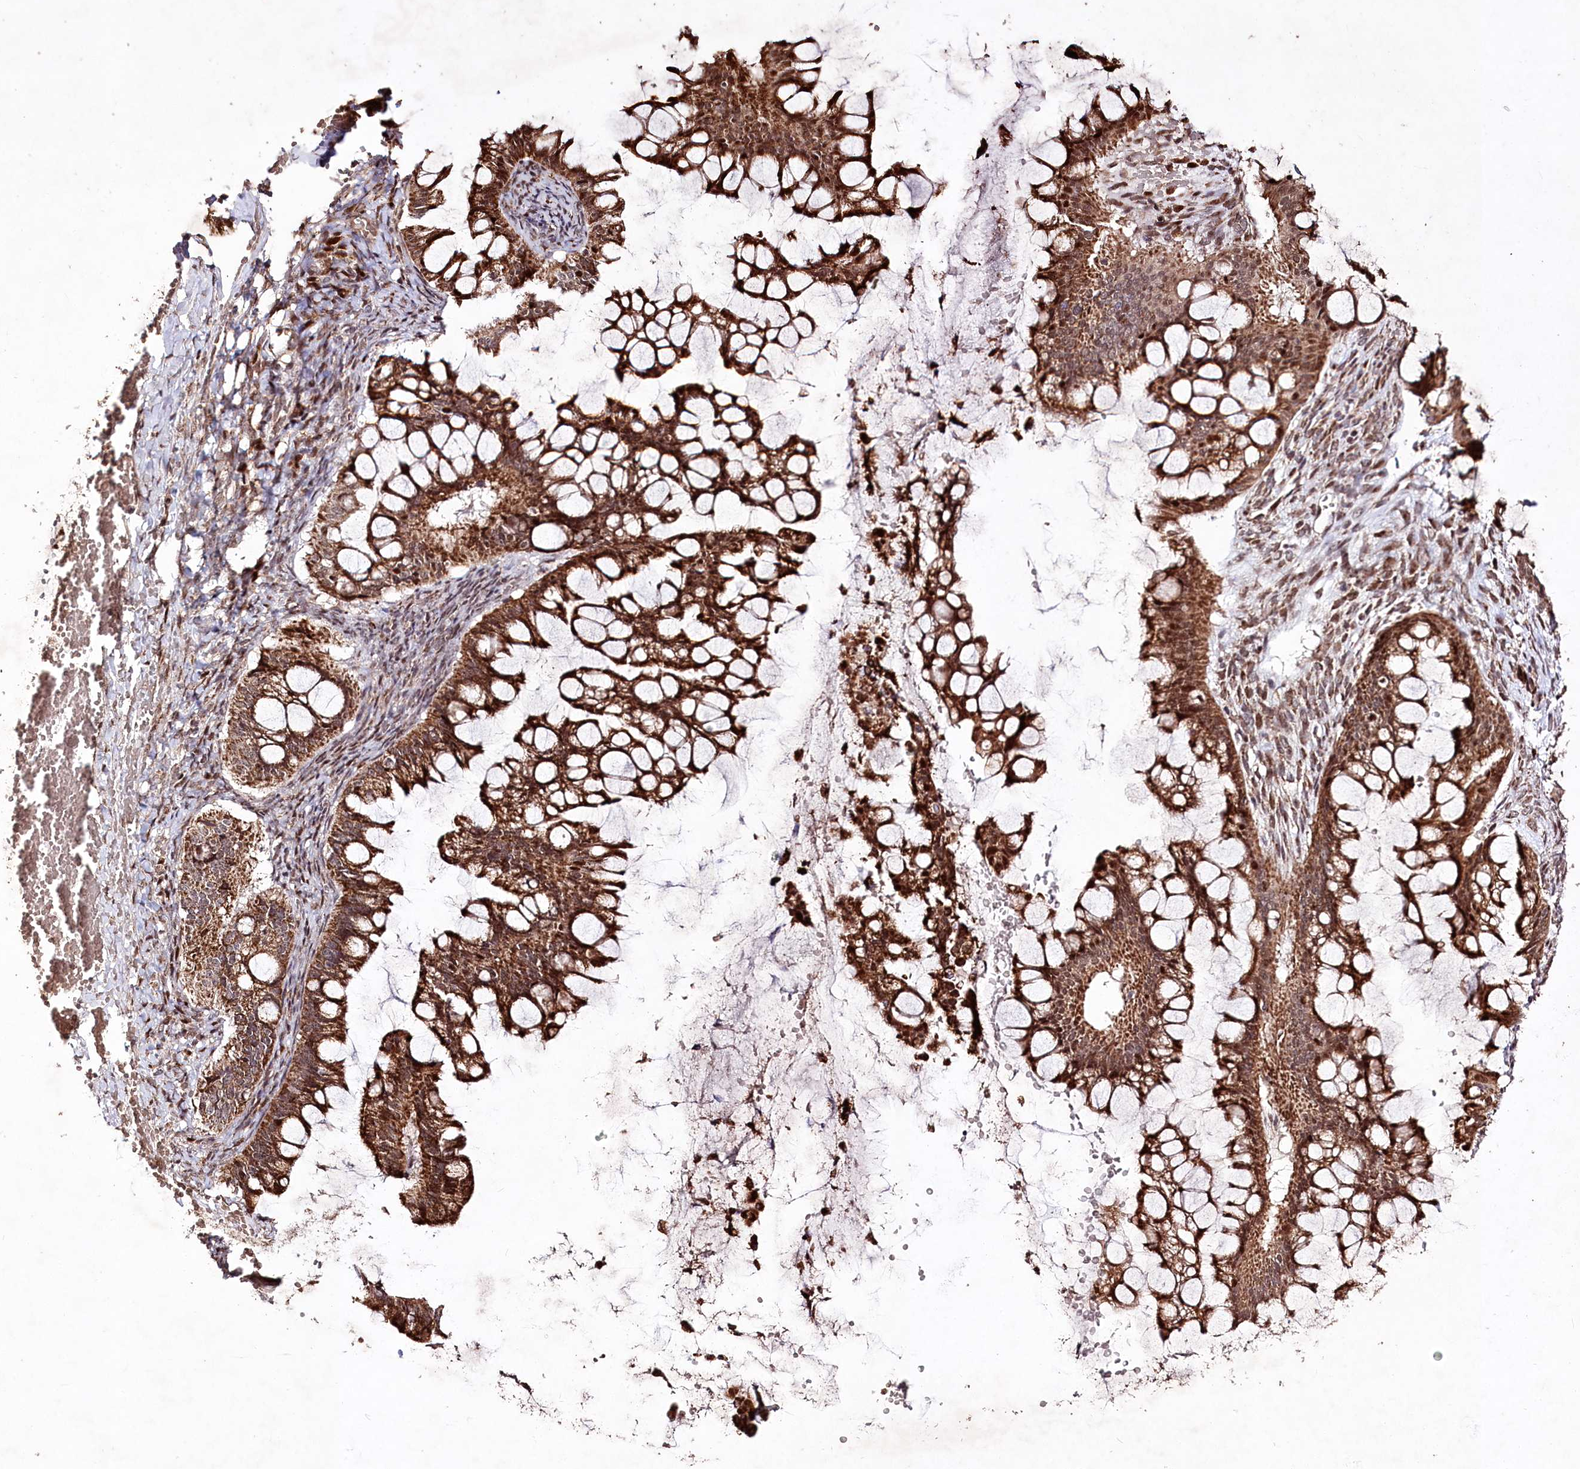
{"staining": {"intensity": "strong", "quantity": ">75%", "location": "cytoplasmic/membranous"}, "tissue": "ovarian cancer", "cell_type": "Tumor cells", "image_type": "cancer", "snomed": [{"axis": "morphology", "description": "Cystadenocarcinoma, mucinous, NOS"}, {"axis": "topography", "description": "Ovary"}], "caption": "Strong cytoplasmic/membranous protein positivity is identified in about >75% of tumor cells in ovarian cancer. (DAB (3,3'-diaminobenzidine) IHC, brown staining for protein, blue staining for nuclei).", "gene": "CARD19", "patient": {"sex": "female", "age": 73}}